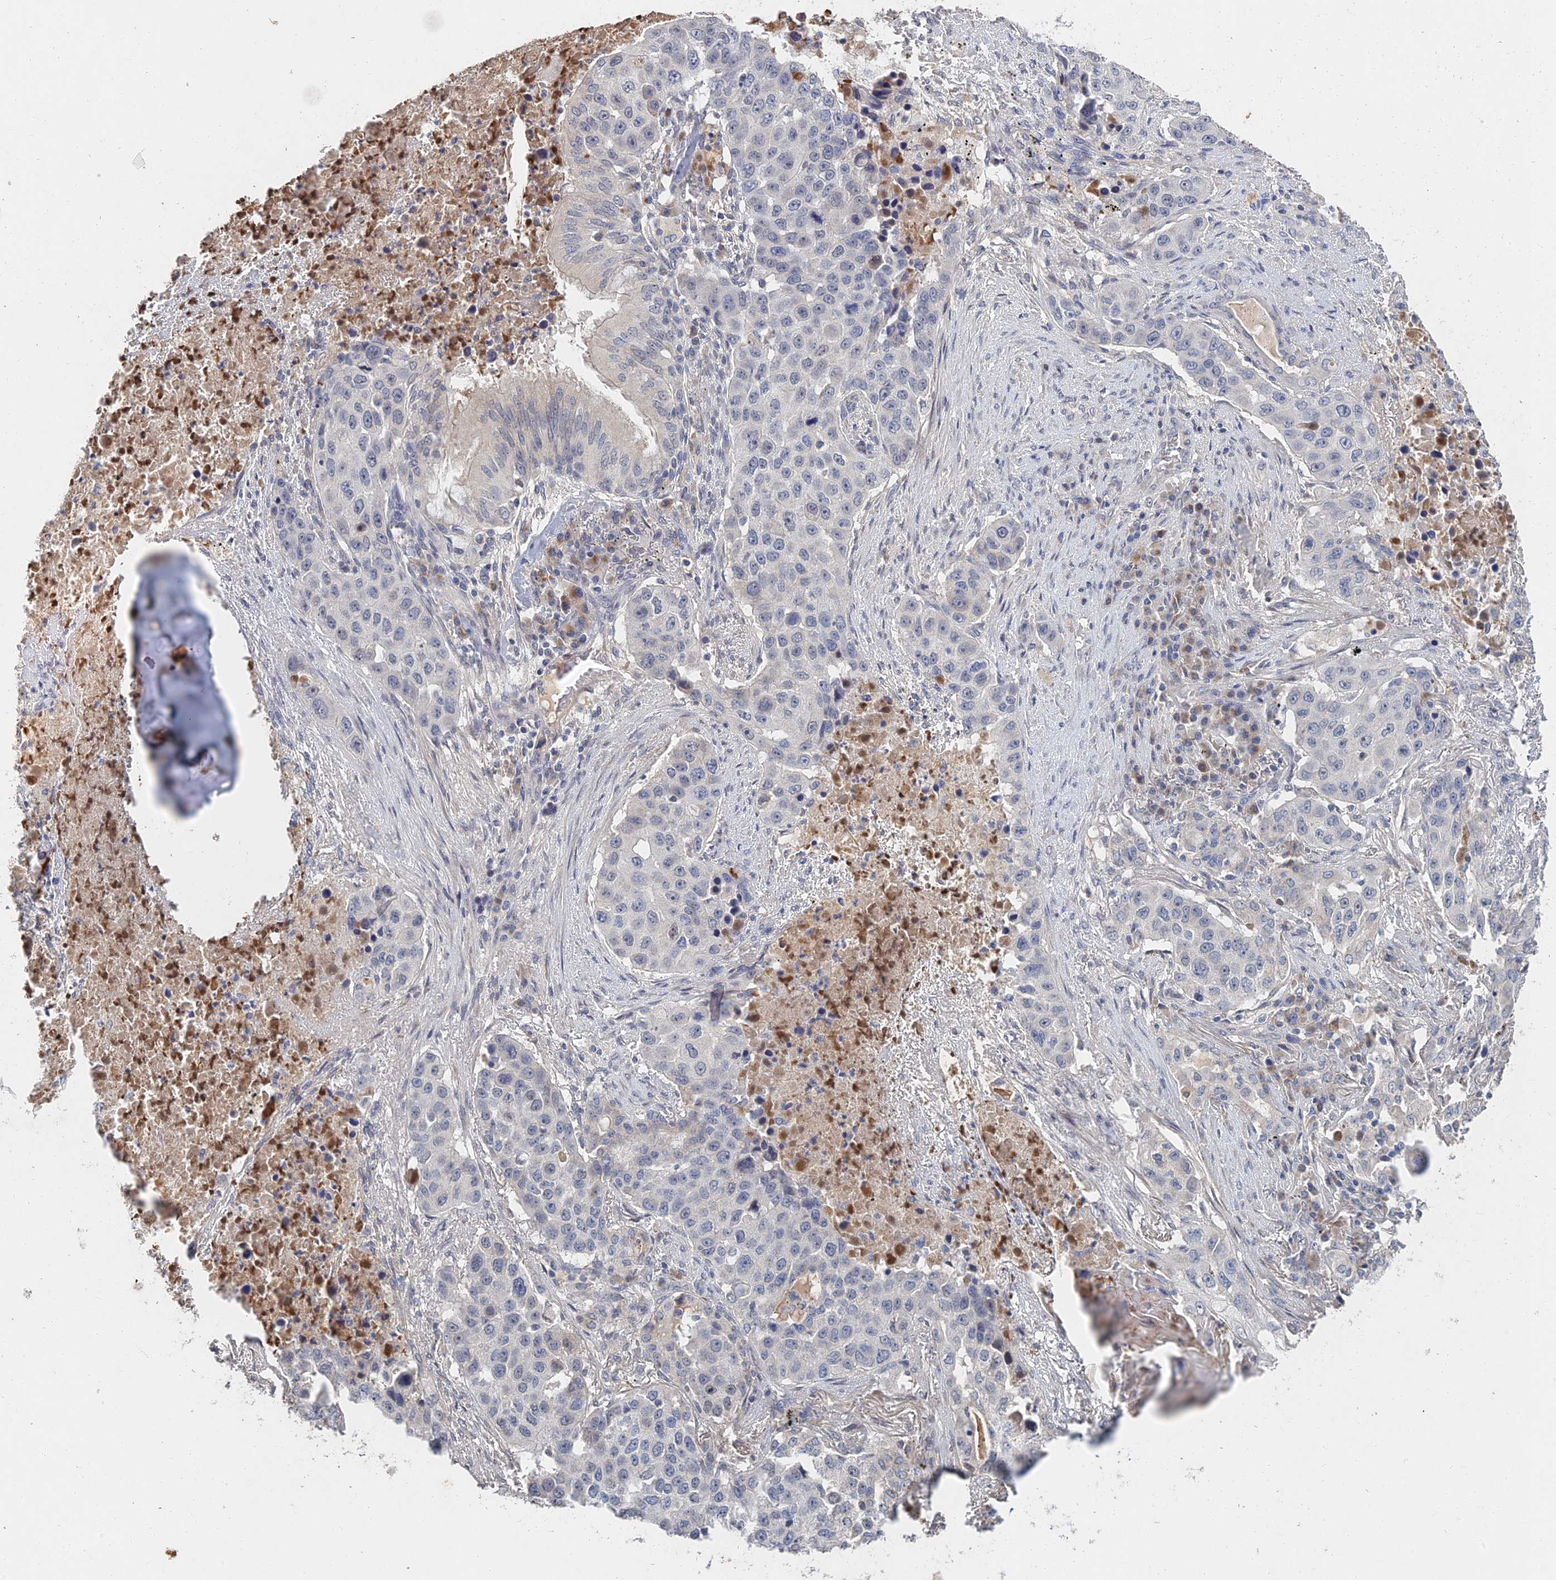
{"staining": {"intensity": "negative", "quantity": "none", "location": "none"}, "tissue": "lung cancer", "cell_type": "Tumor cells", "image_type": "cancer", "snomed": [{"axis": "morphology", "description": "Squamous cell carcinoma, NOS"}, {"axis": "topography", "description": "Lung"}], "caption": "Immunohistochemical staining of human lung squamous cell carcinoma displays no significant staining in tumor cells.", "gene": "GNA15", "patient": {"sex": "female", "age": 63}}